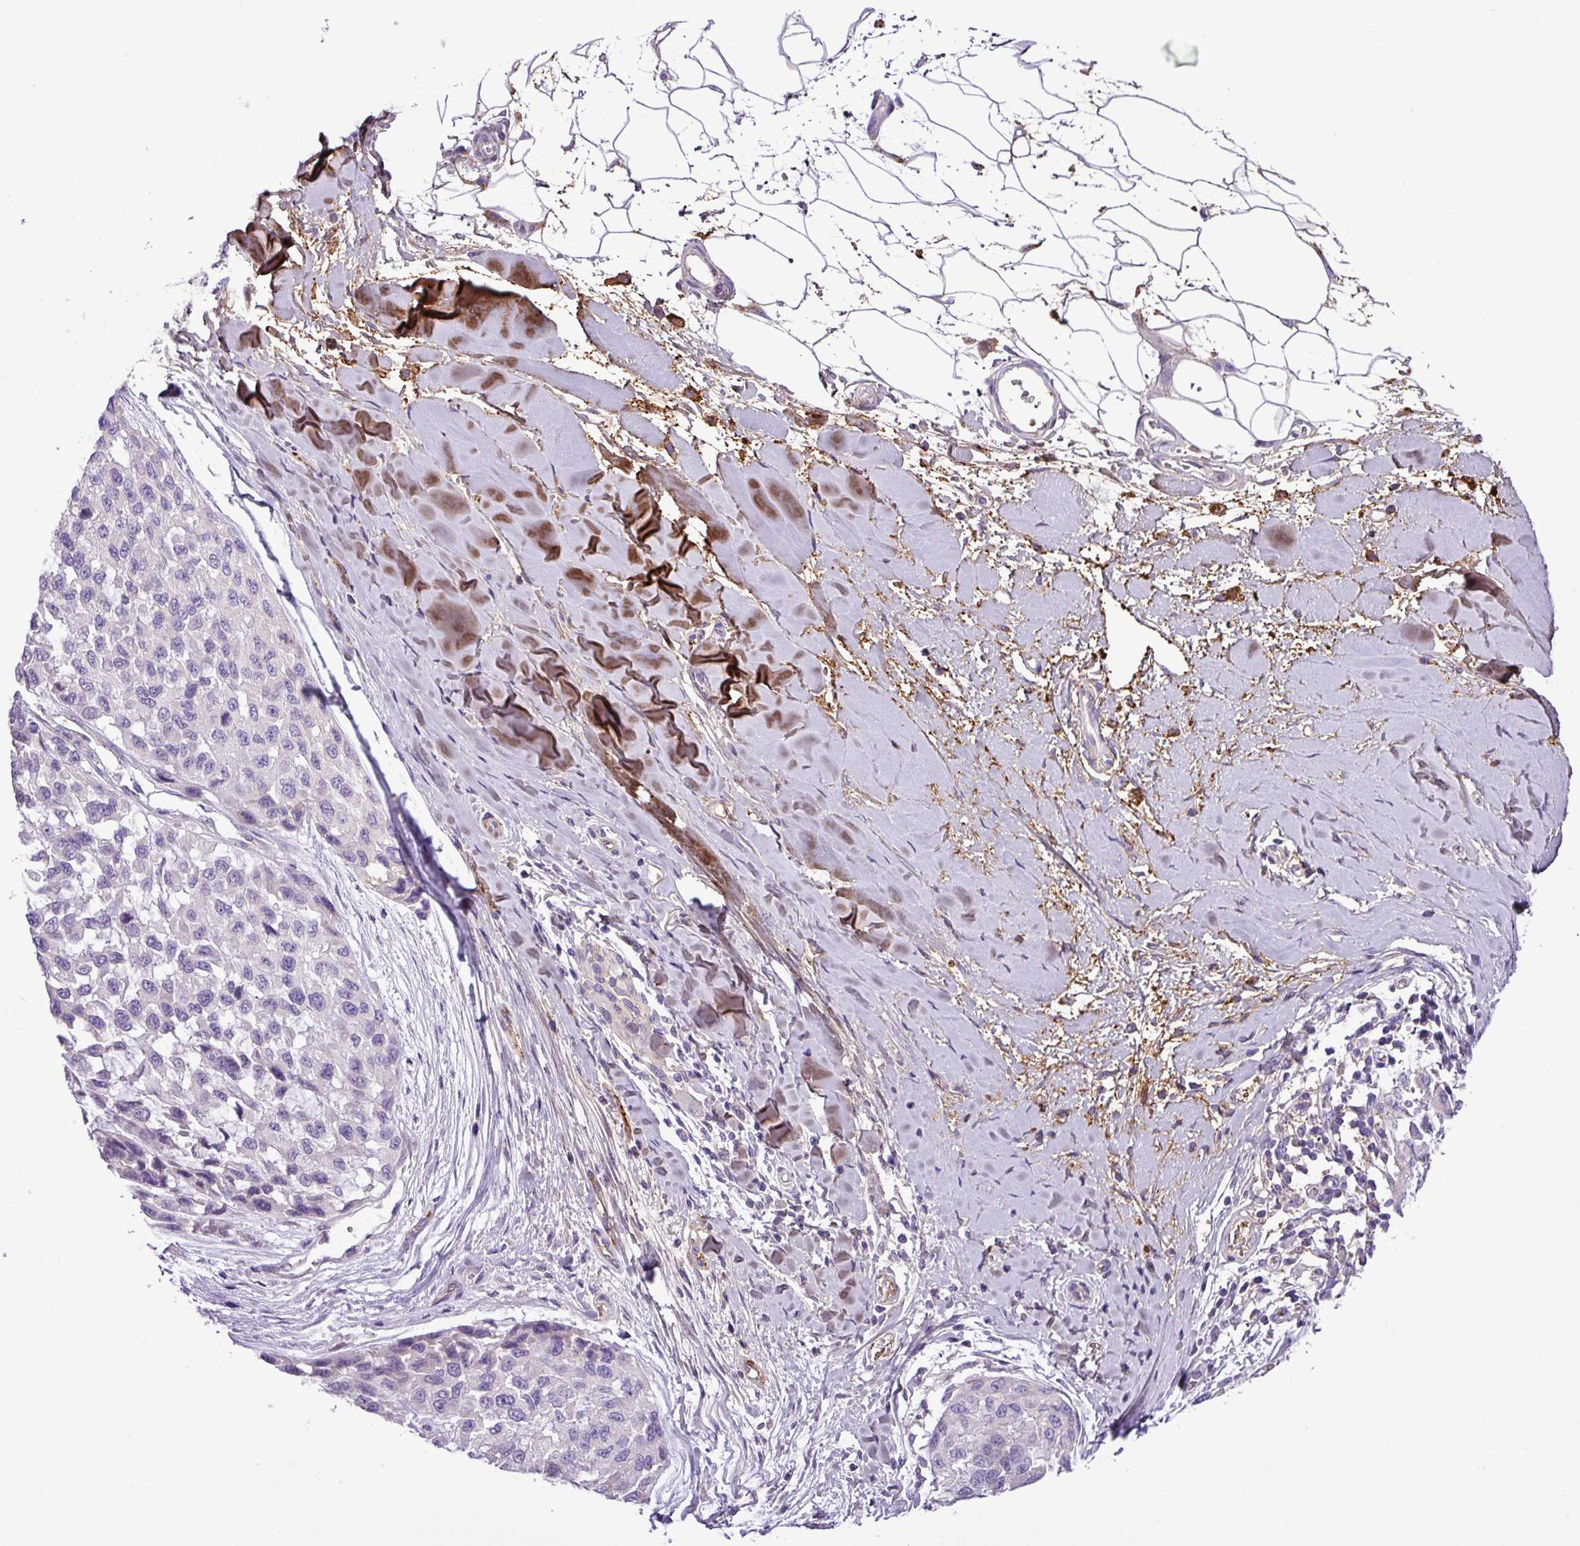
{"staining": {"intensity": "negative", "quantity": "none", "location": "none"}, "tissue": "melanoma", "cell_type": "Tumor cells", "image_type": "cancer", "snomed": [{"axis": "morphology", "description": "Malignant melanoma, NOS"}, {"axis": "topography", "description": "Skin"}], "caption": "Micrograph shows no significant protein expression in tumor cells of melanoma. (Brightfield microscopy of DAB IHC at high magnification).", "gene": "FAM183A", "patient": {"sex": "male", "age": 62}}